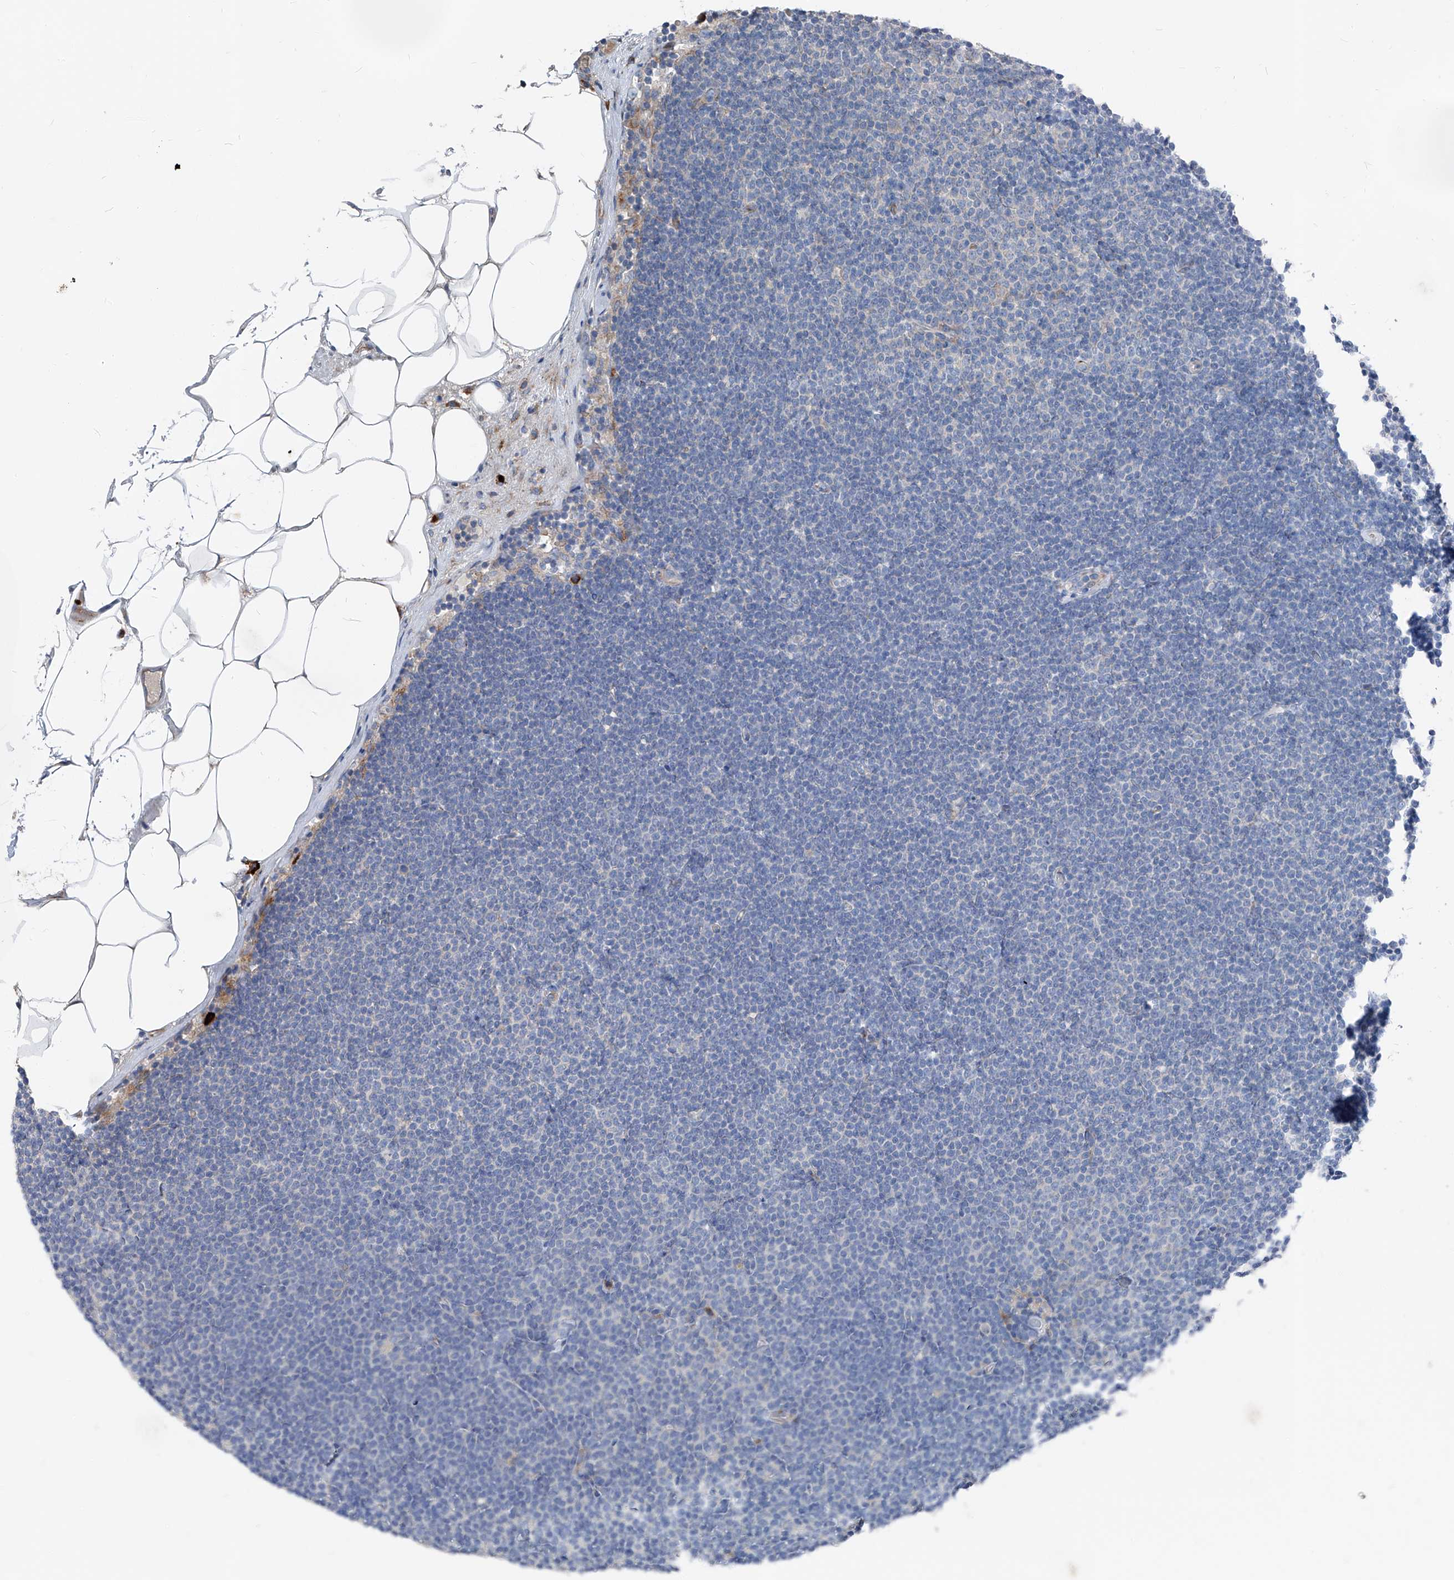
{"staining": {"intensity": "negative", "quantity": "none", "location": "none"}, "tissue": "lymphoma", "cell_type": "Tumor cells", "image_type": "cancer", "snomed": [{"axis": "morphology", "description": "Malignant lymphoma, non-Hodgkin's type, Low grade"}, {"axis": "topography", "description": "Lymph node"}], "caption": "Immunohistochemical staining of low-grade malignant lymphoma, non-Hodgkin's type exhibits no significant staining in tumor cells.", "gene": "IFI27", "patient": {"sex": "female", "age": 53}}